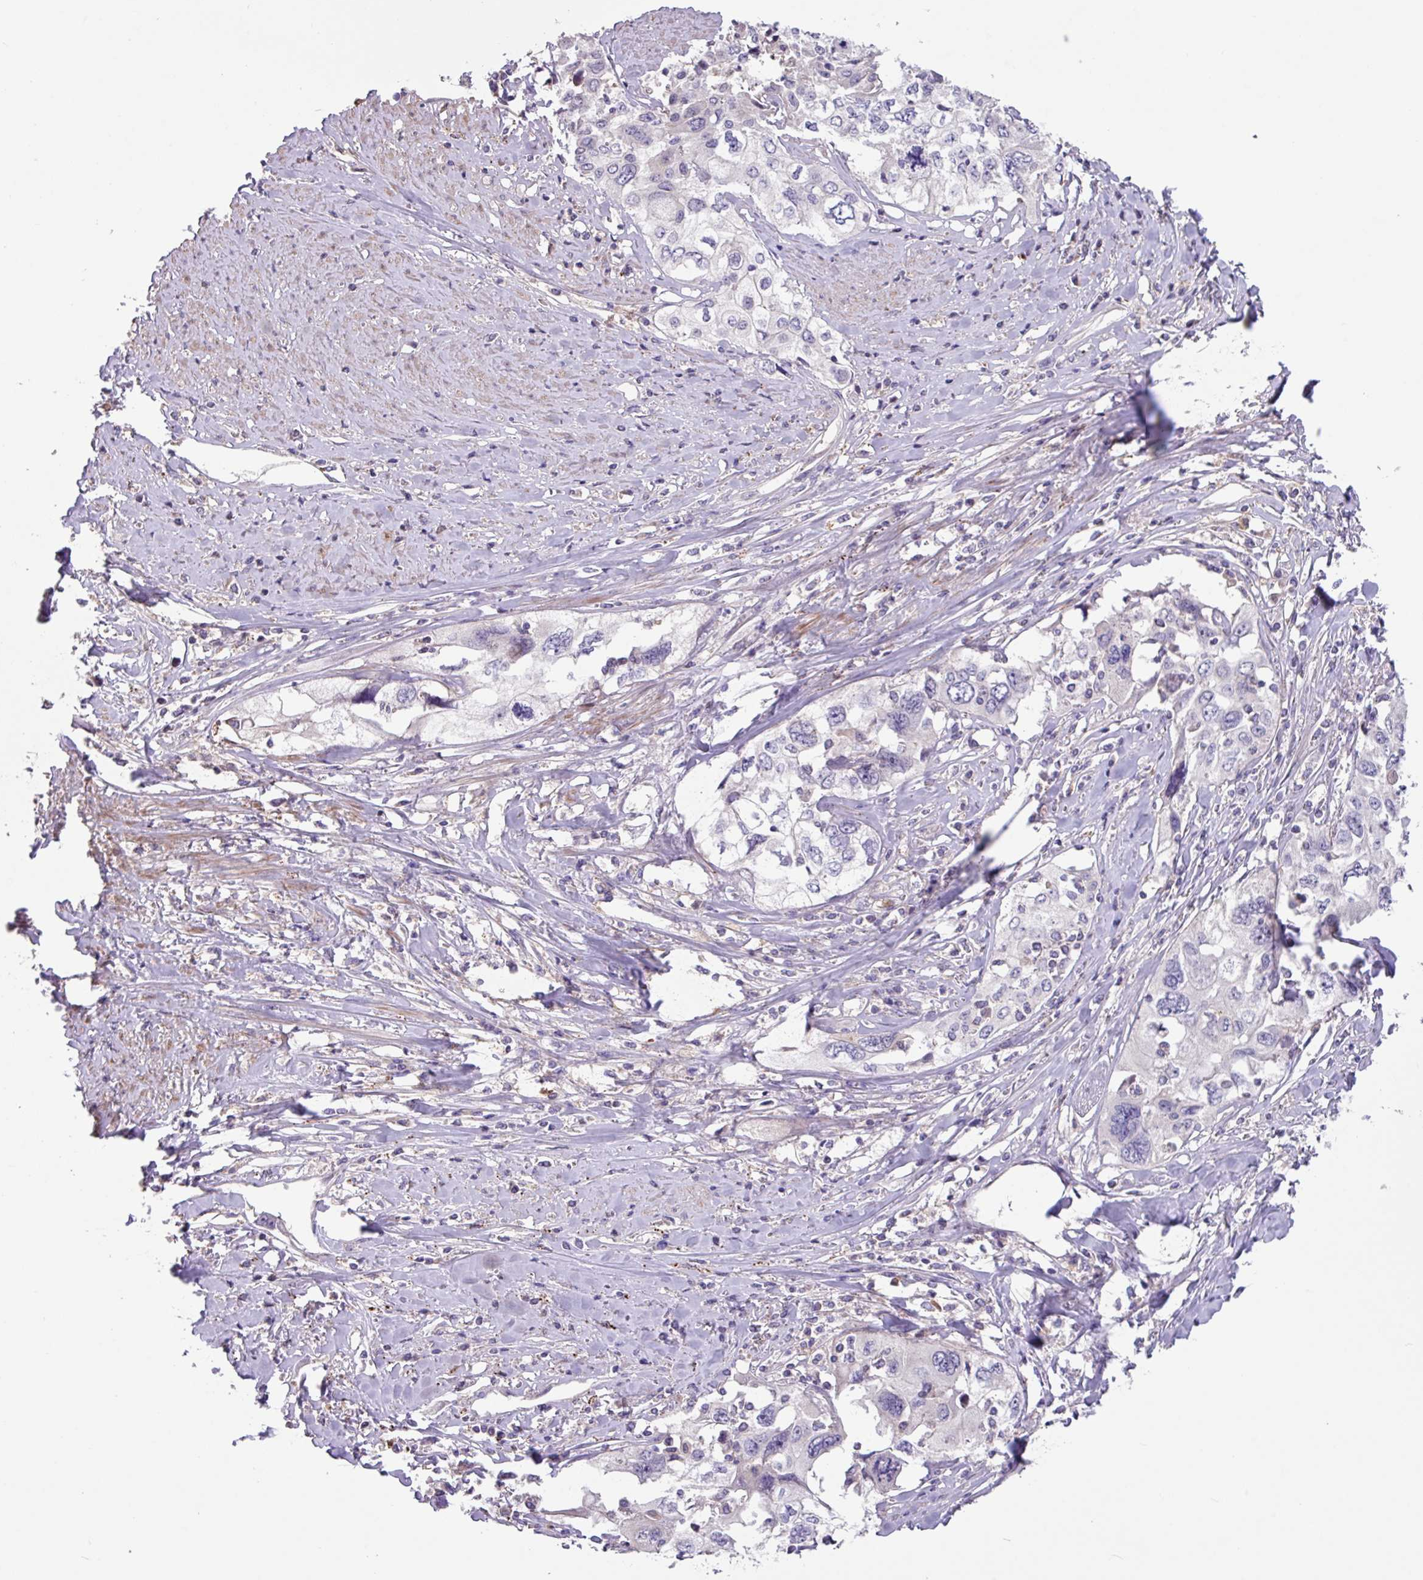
{"staining": {"intensity": "negative", "quantity": "none", "location": "none"}, "tissue": "cervical cancer", "cell_type": "Tumor cells", "image_type": "cancer", "snomed": [{"axis": "morphology", "description": "Squamous cell carcinoma, NOS"}, {"axis": "topography", "description": "Cervix"}], "caption": "Tumor cells are negative for protein expression in human cervical cancer.", "gene": "IQCJ", "patient": {"sex": "female", "age": 31}}